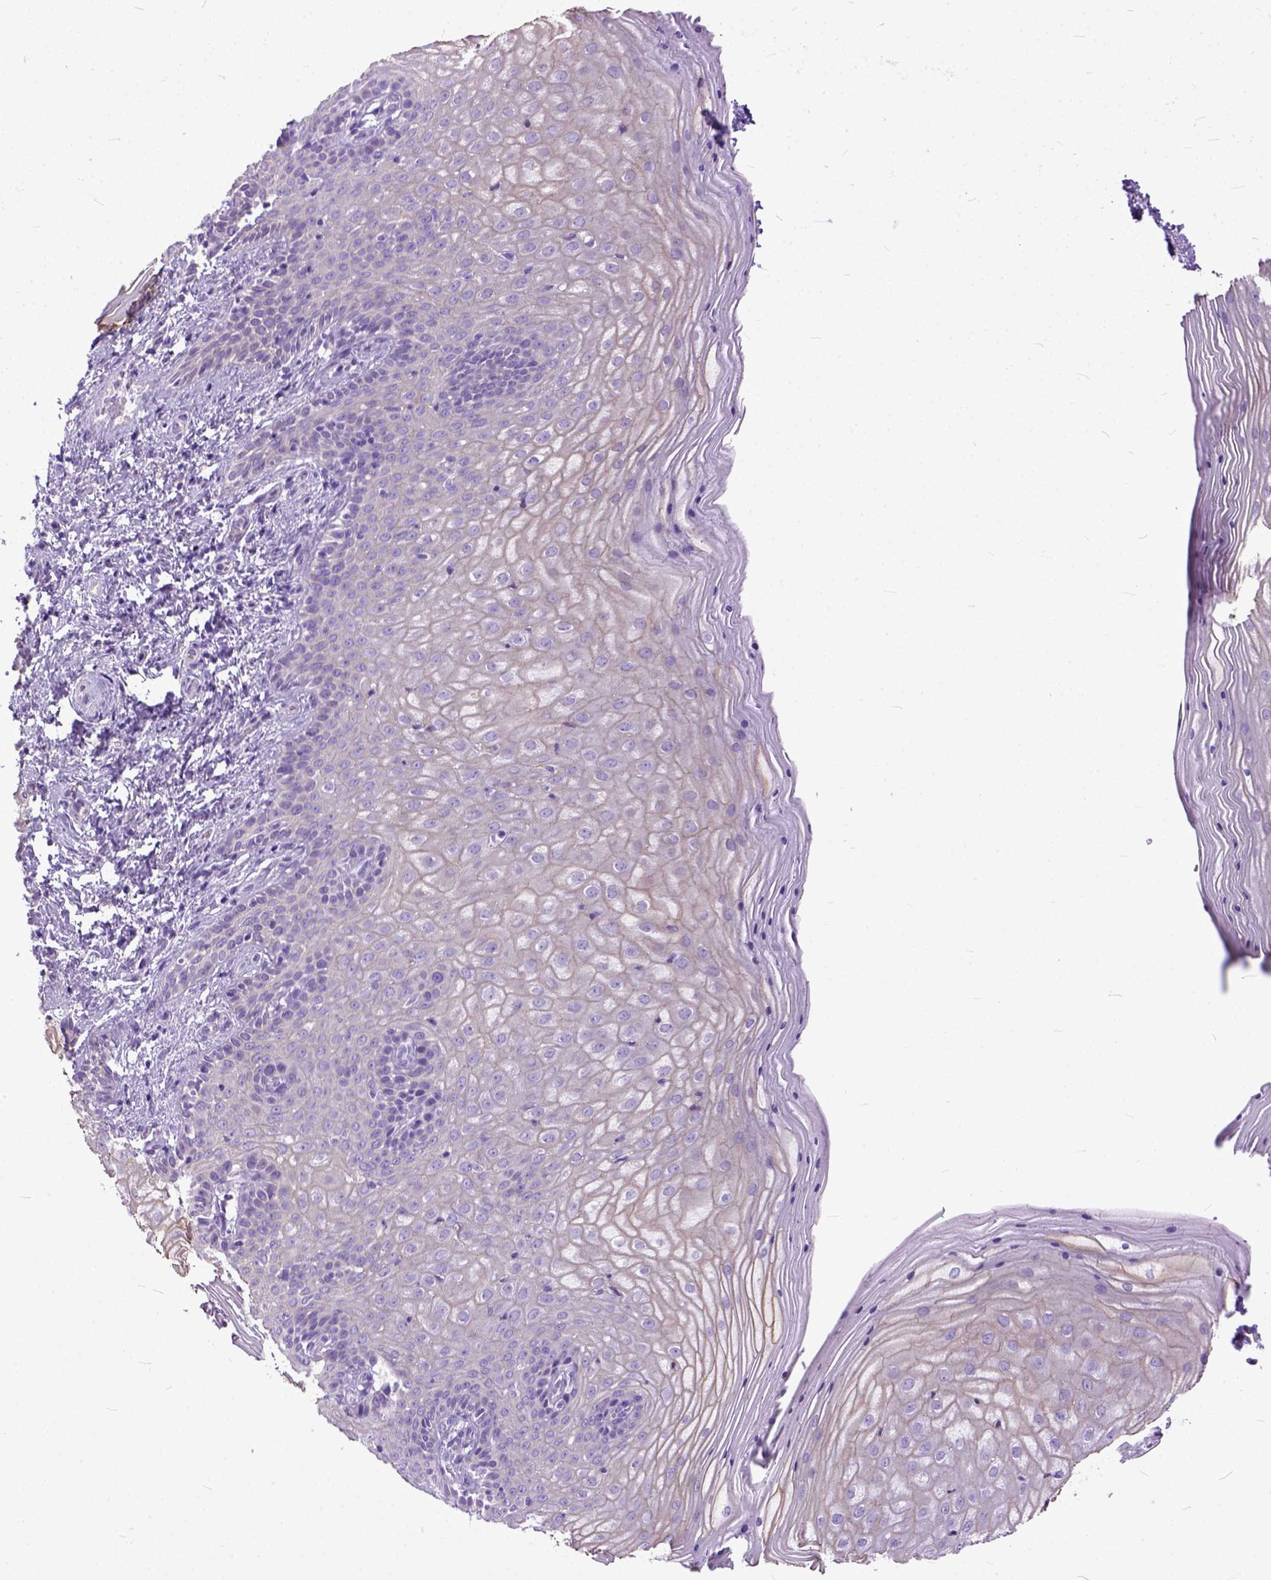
{"staining": {"intensity": "negative", "quantity": "none", "location": "none"}, "tissue": "vagina", "cell_type": "Squamous epithelial cells", "image_type": "normal", "snomed": [{"axis": "morphology", "description": "Normal tissue, NOS"}, {"axis": "topography", "description": "Vagina"}], "caption": "Image shows no significant protein expression in squamous epithelial cells of benign vagina.", "gene": "PPL", "patient": {"sex": "female", "age": 45}}